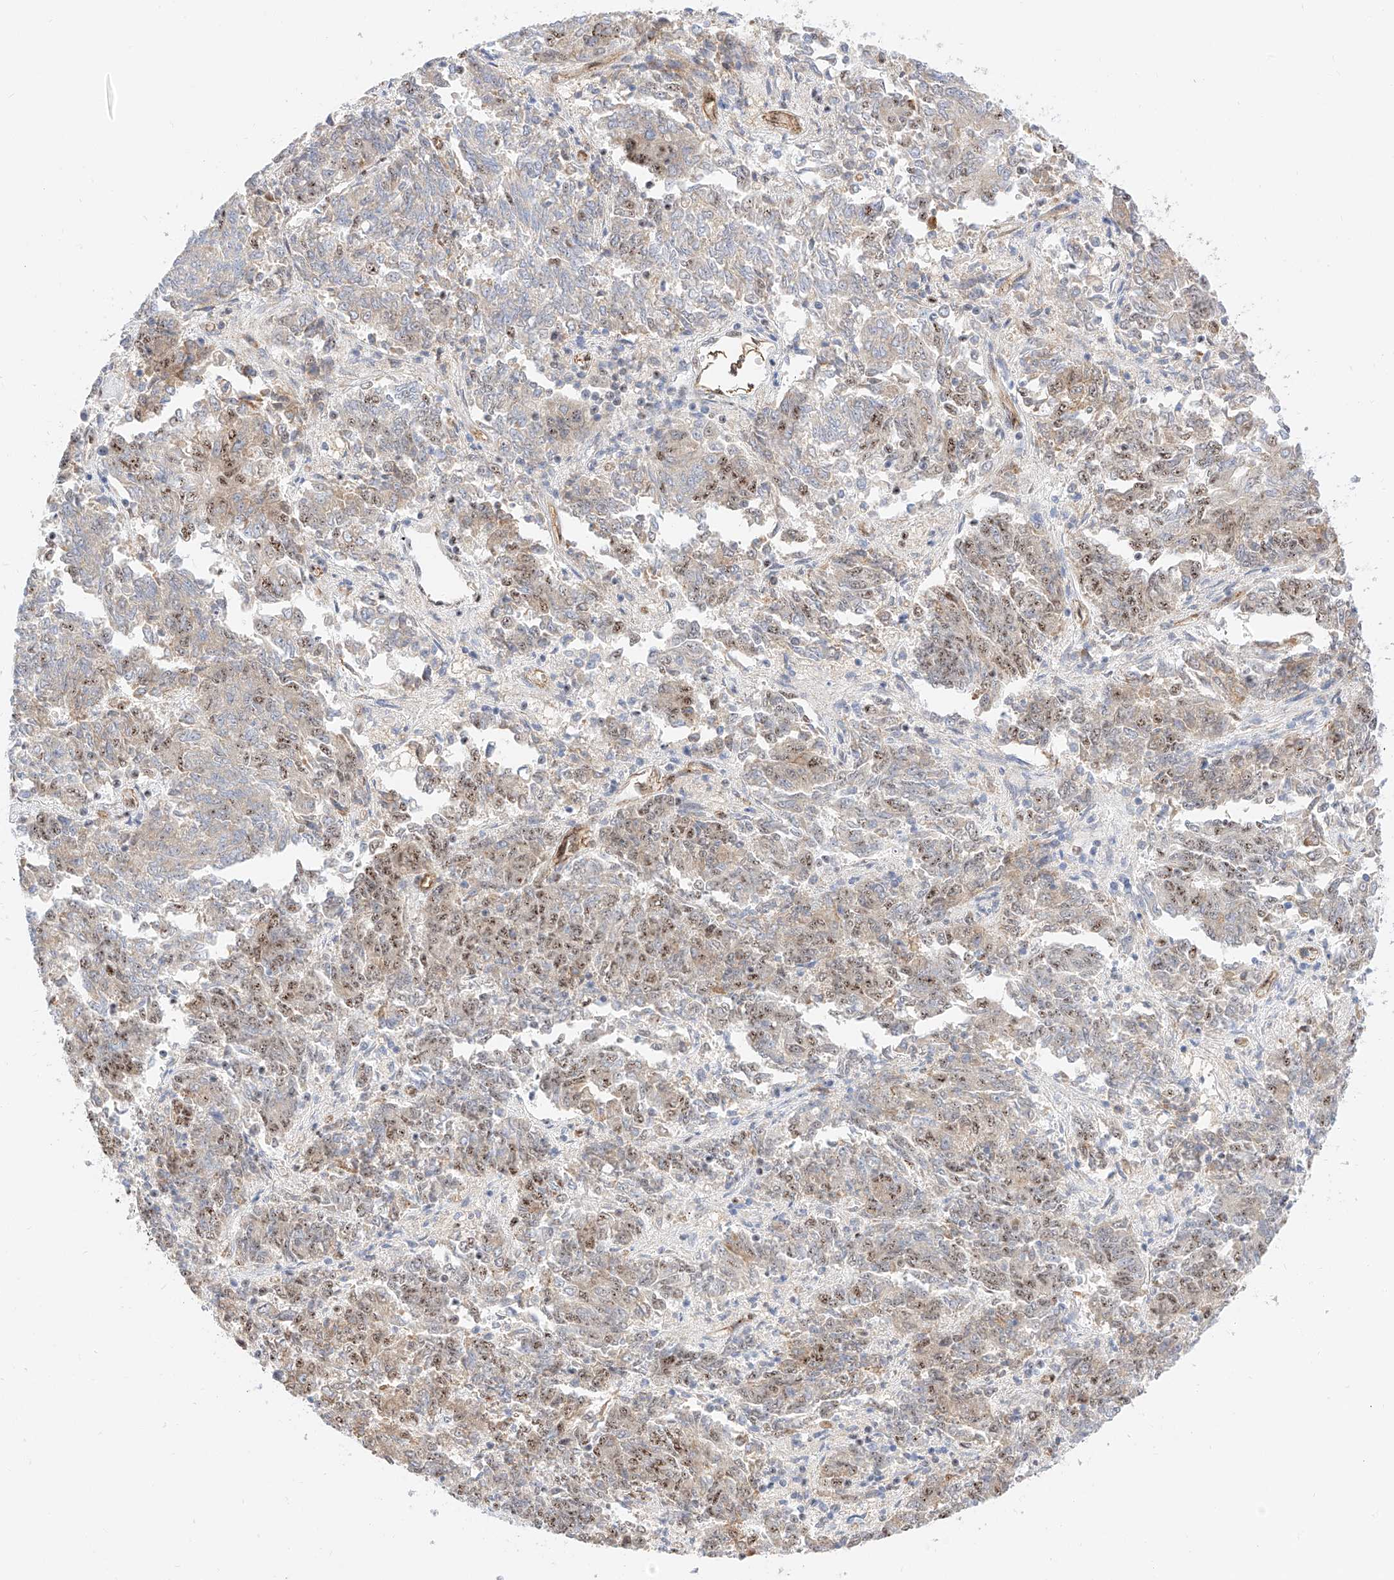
{"staining": {"intensity": "moderate", "quantity": "25%-75%", "location": "nuclear"}, "tissue": "endometrial cancer", "cell_type": "Tumor cells", "image_type": "cancer", "snomed": [{"axis": "morphology", "description": "Adenocarcinoma, NOS"}, {"axis": "topography", "description": "Endometrium"}], "caption": "Immunohistochemical staining of human endometrial cancer reveals moderate nuclear protein staining in approximately 25%-75% of tumor cells.", "gene": "ATXN7L2", "patient": {"sex": "female", "age": 80}}